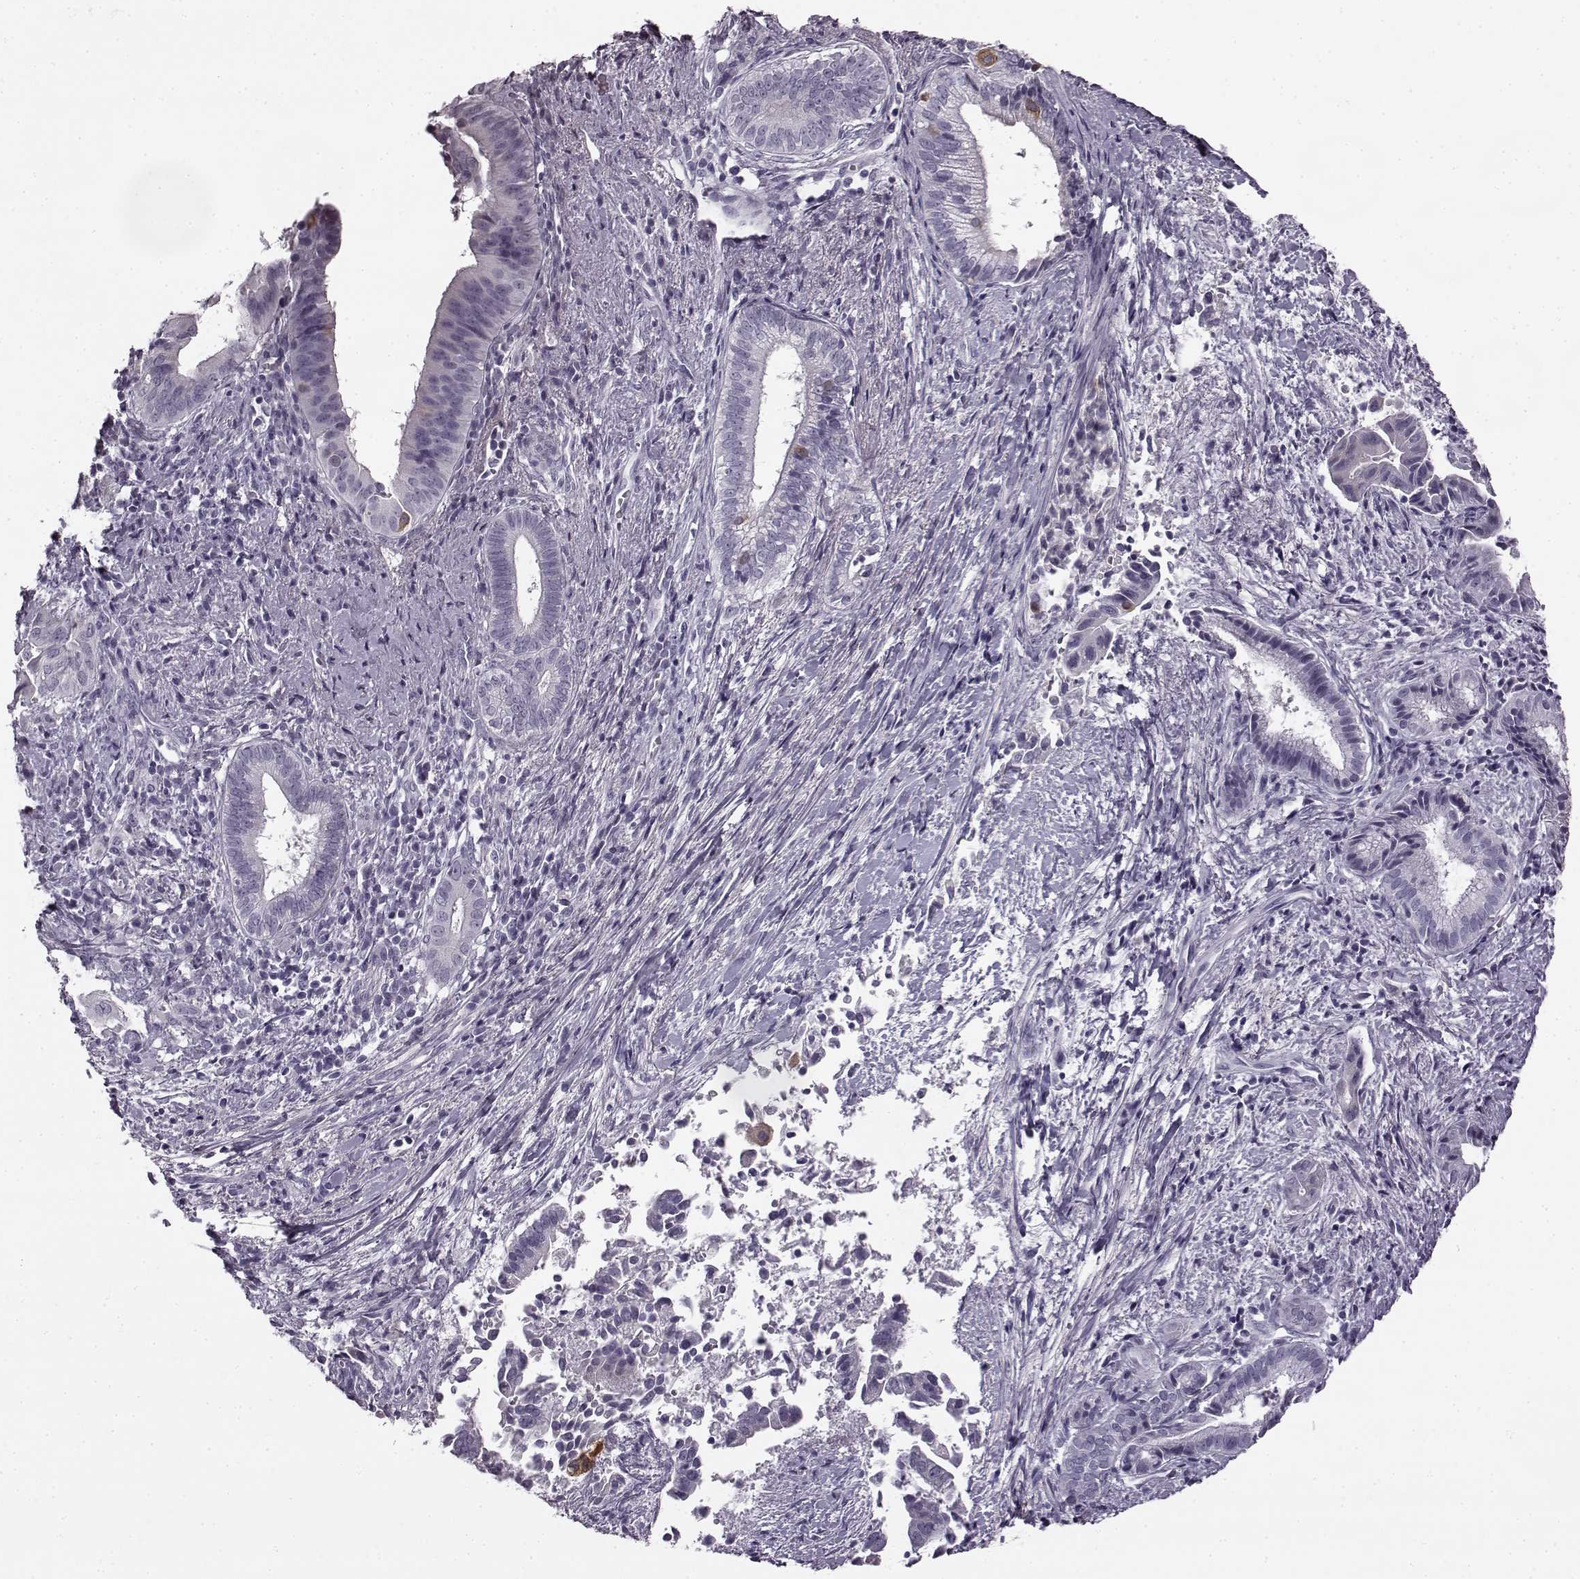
{"staining": {"intensity": "negative", "quantity": "none", "location": "none"}, "tissue": "pancreatic cancer", "cell_type": "Tumor cells", "image_type": "cancer", "snomed": [{"axis": "morphology", "description": "Adenocarcinoma, NOS"}, {"axis": "topography", "description": "Pancreas"}], "caption": "High magnification brightfield microscopy of pancreatic cancer stained with DAB (brown) and counterstained with hematoxylin (blue): tumor cells show no significant expression.", "gene": "ODAD4", "patient": {"sex": "male", "age": 61}}